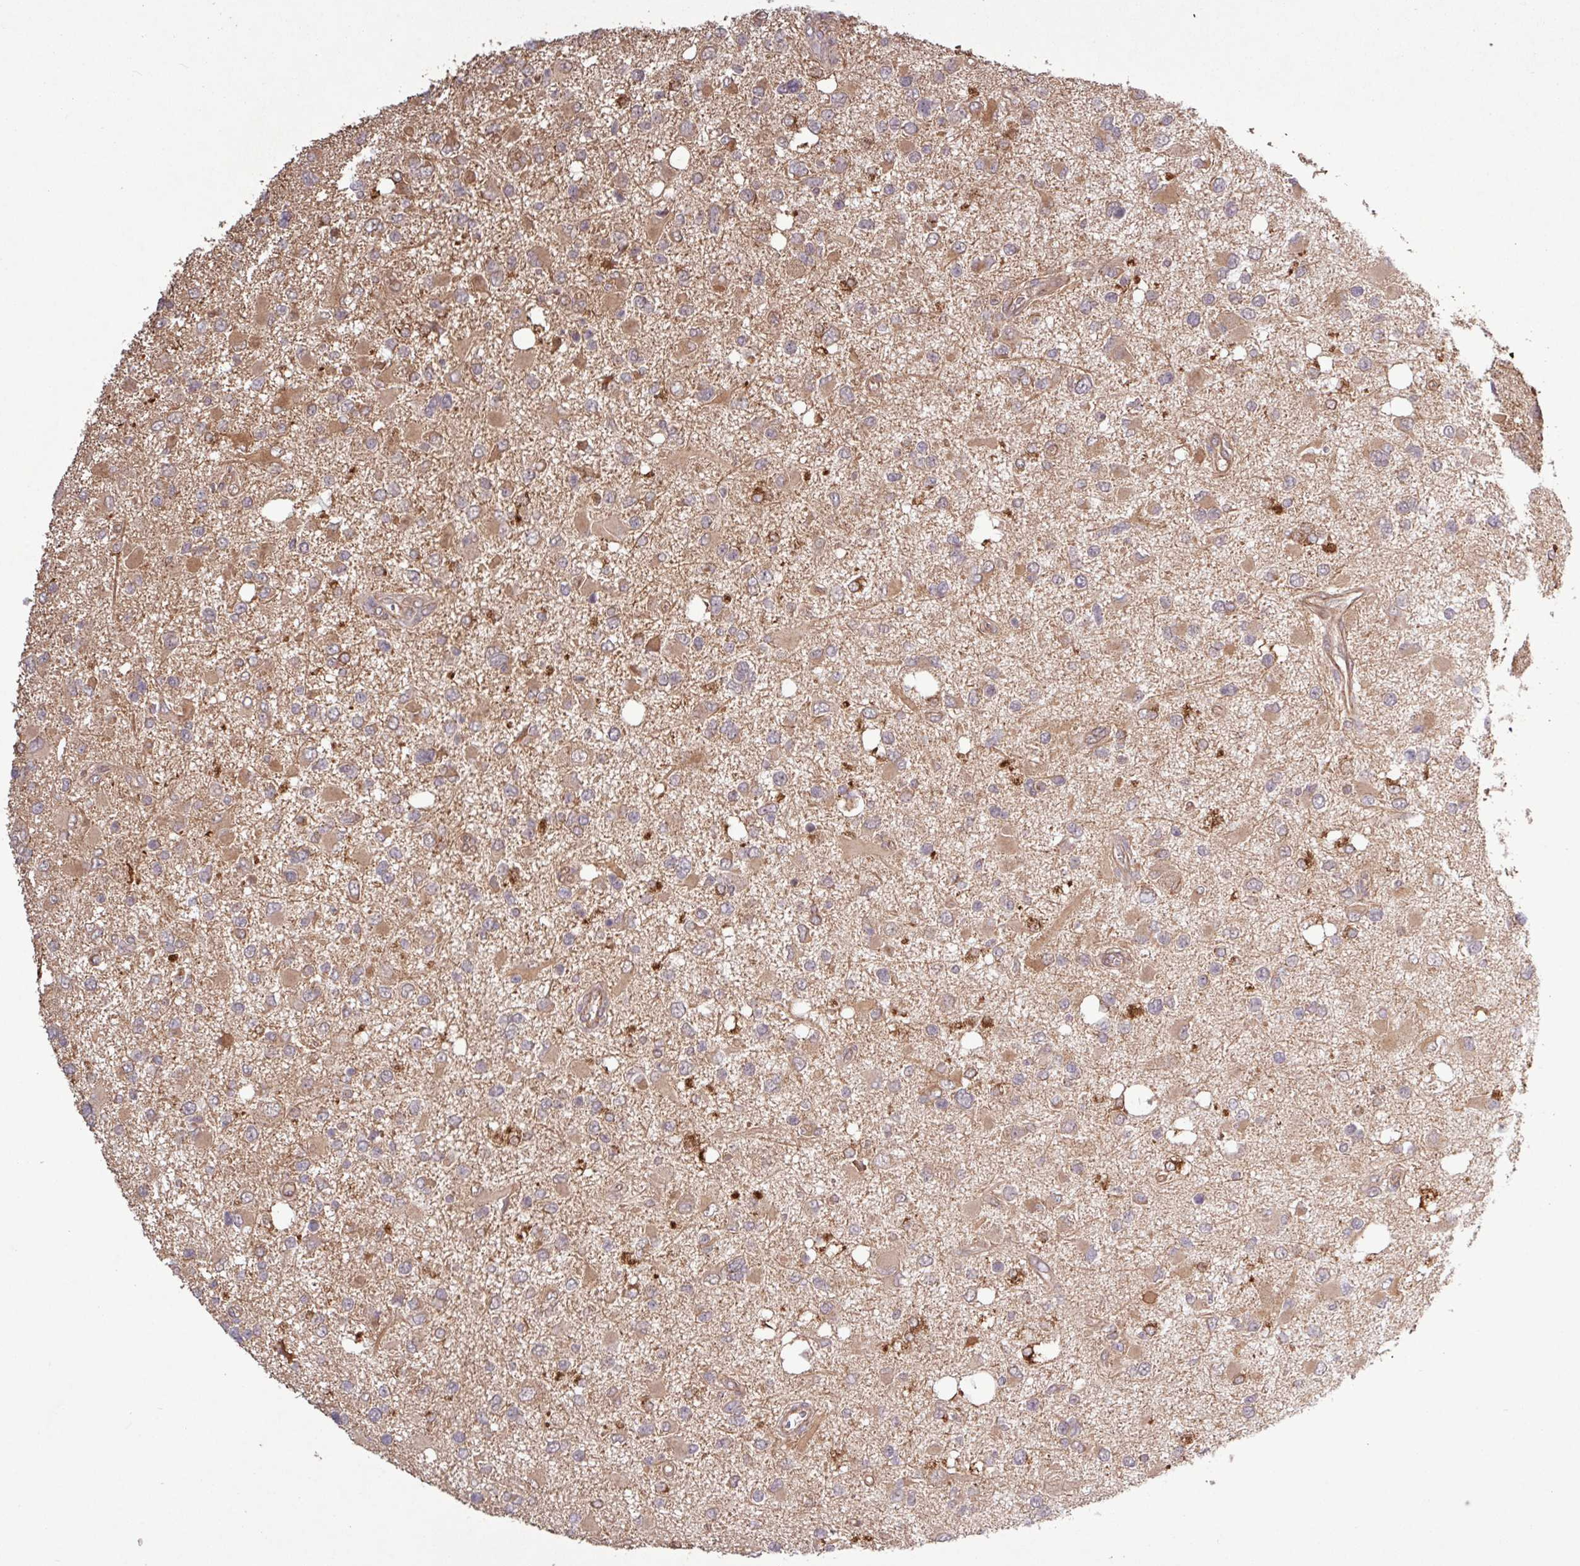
{"staining": {"intensity": "moderate", "quantity": ">75%", "location": "cytoplasmic/membranous"}, "tissue": "glioma", "cell_type": "Tumor cells", "image_type": "cancer", "snomed": [{"axis": "morphology", "description": "Glioma, malignant, High grade"}, {"axis": "topography", "description": "Brain"}], "caption": "This image shows IHC staining of human glioma, with medium moderate cytoplasmic/membranous expression in approximately >75% of tumor cells.", "gene": "TRABD2A", "patient": {"sex": "male", "age": 53}}